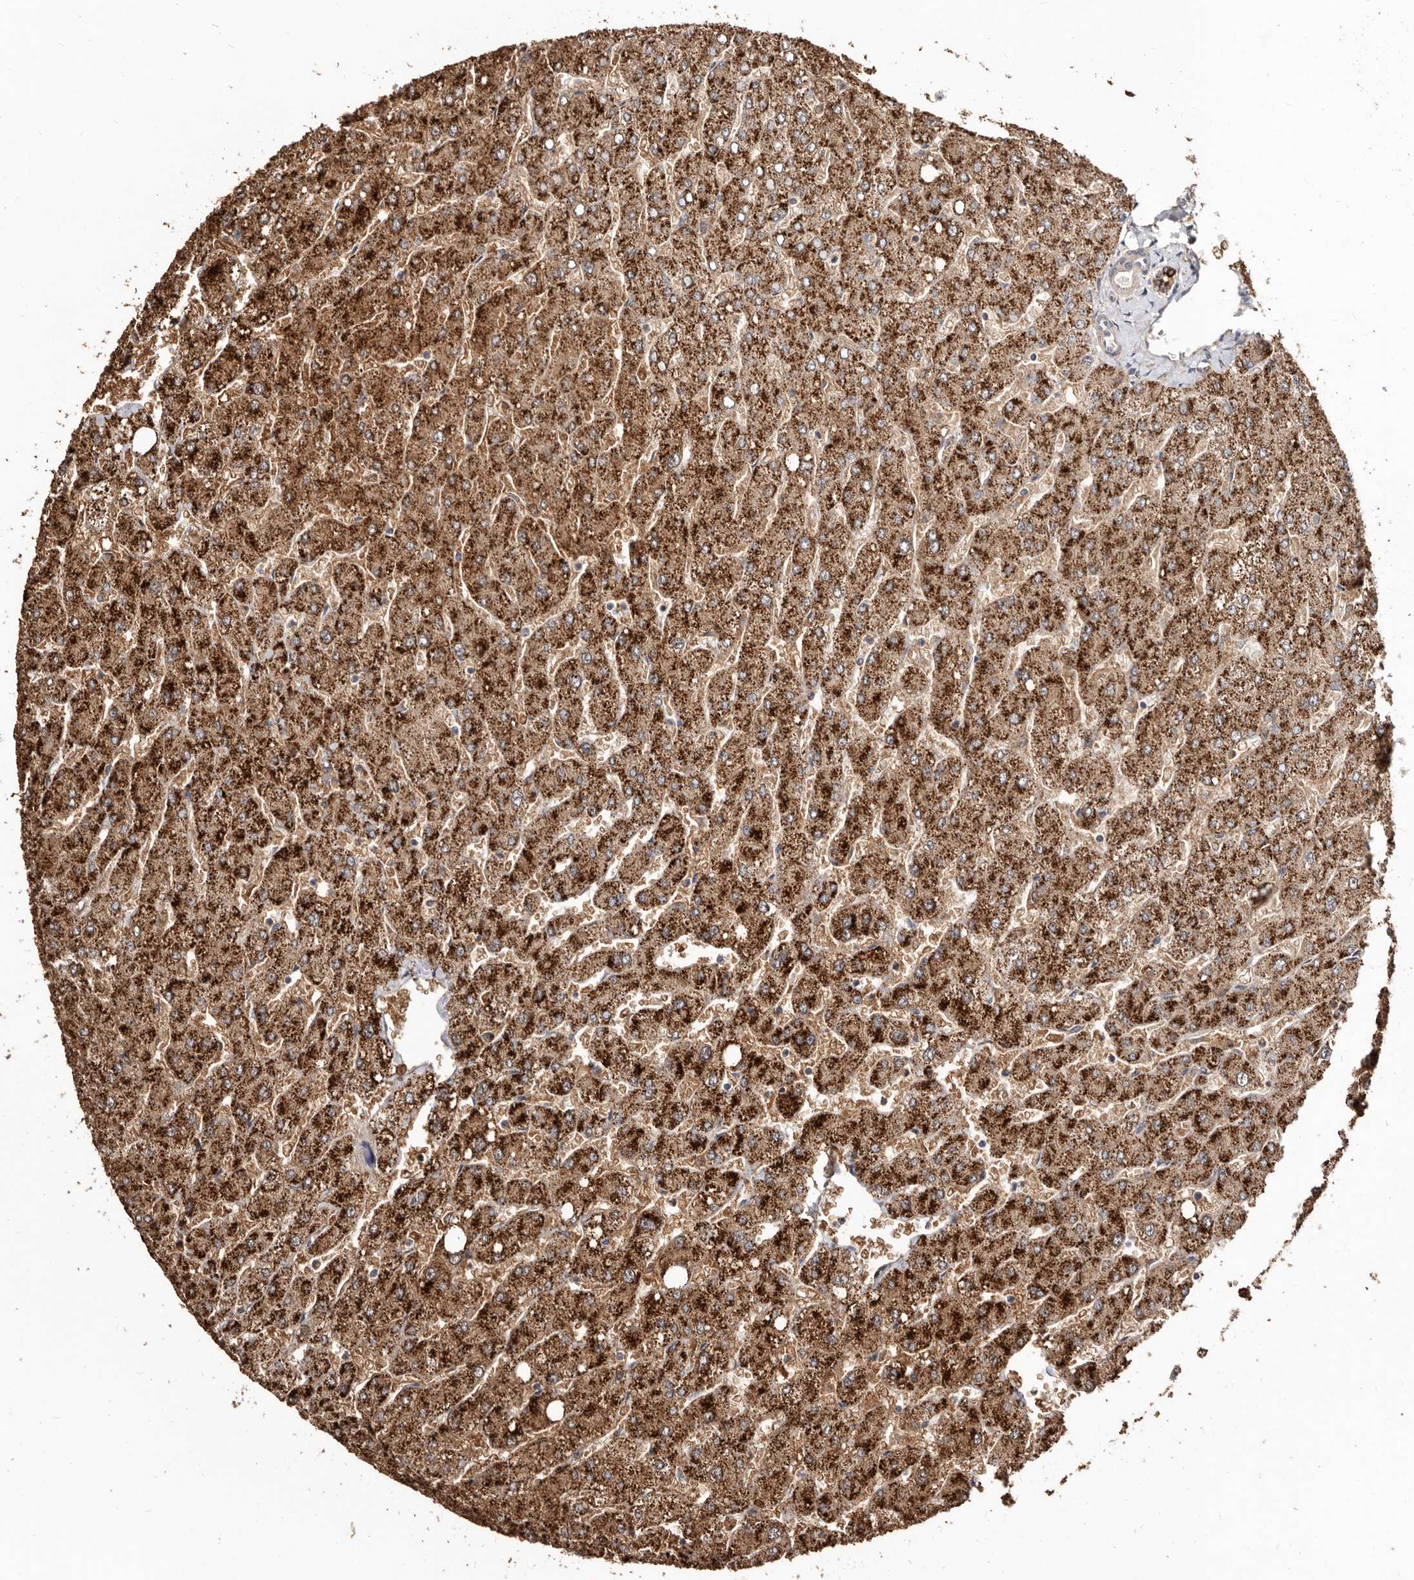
{"staining": {"intensity": "strong", "quantity": ">75%", "location": "cytoplasmic/membranous"}, "tissue": "liver", "cell_type": "Cholangiocytes", "image_type": "normal", "snomed": [{"axis": "morphology", "description": "Normal tissue, NOS"}, {"axis": "topography", "description": "Liver"}], "caption": "Immunohistochemical staining of unremarkable liver shows high levels of strong cytoplasmic/membranous staining in about >75% of cholangiocytes.", "gene": "LRRC25", "patient": {"sex": "male", "age": 55}}